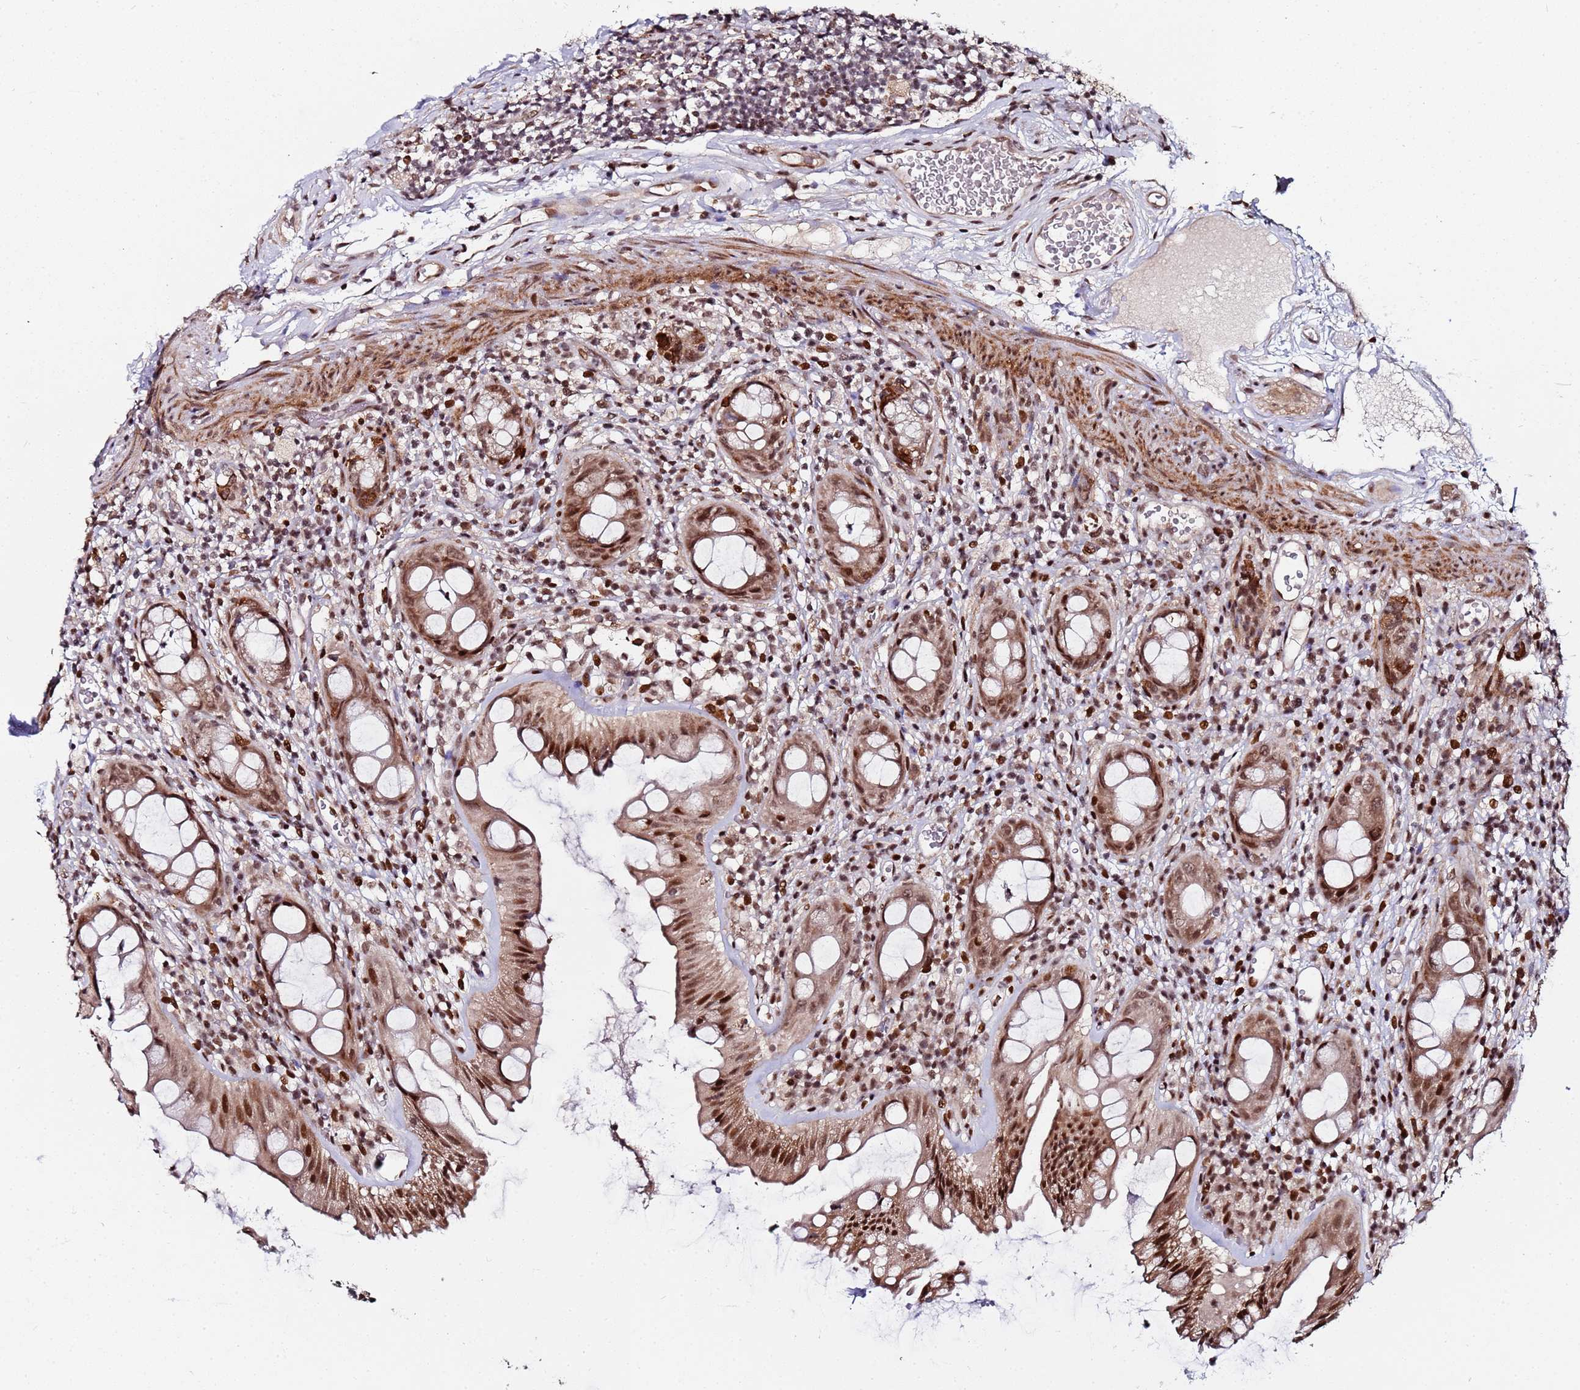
{"staining": {"intensity": "strong", "quantity": ">75%", "location": "cytoplasmic/membranous,nuclear"}, "tissue": "rectum", "cell_type": "Glandular cells", "image_type": "normal", "snomed": [{"axis": "morphology", "description": "Normal tissue, NOS"}, {"axis": "topography", "description": "Rectum"}], "caption": "Brown immunohistochemical staining in unremarkable human rectum exhibits strong cytoplasmic/membranous,nuclear staining in approximately >75% of glandular cells. (IHC, brightfield microscopy, high magnification).", "gene": "PPM1H", "patient": {"sex": "female", "age": 57}}